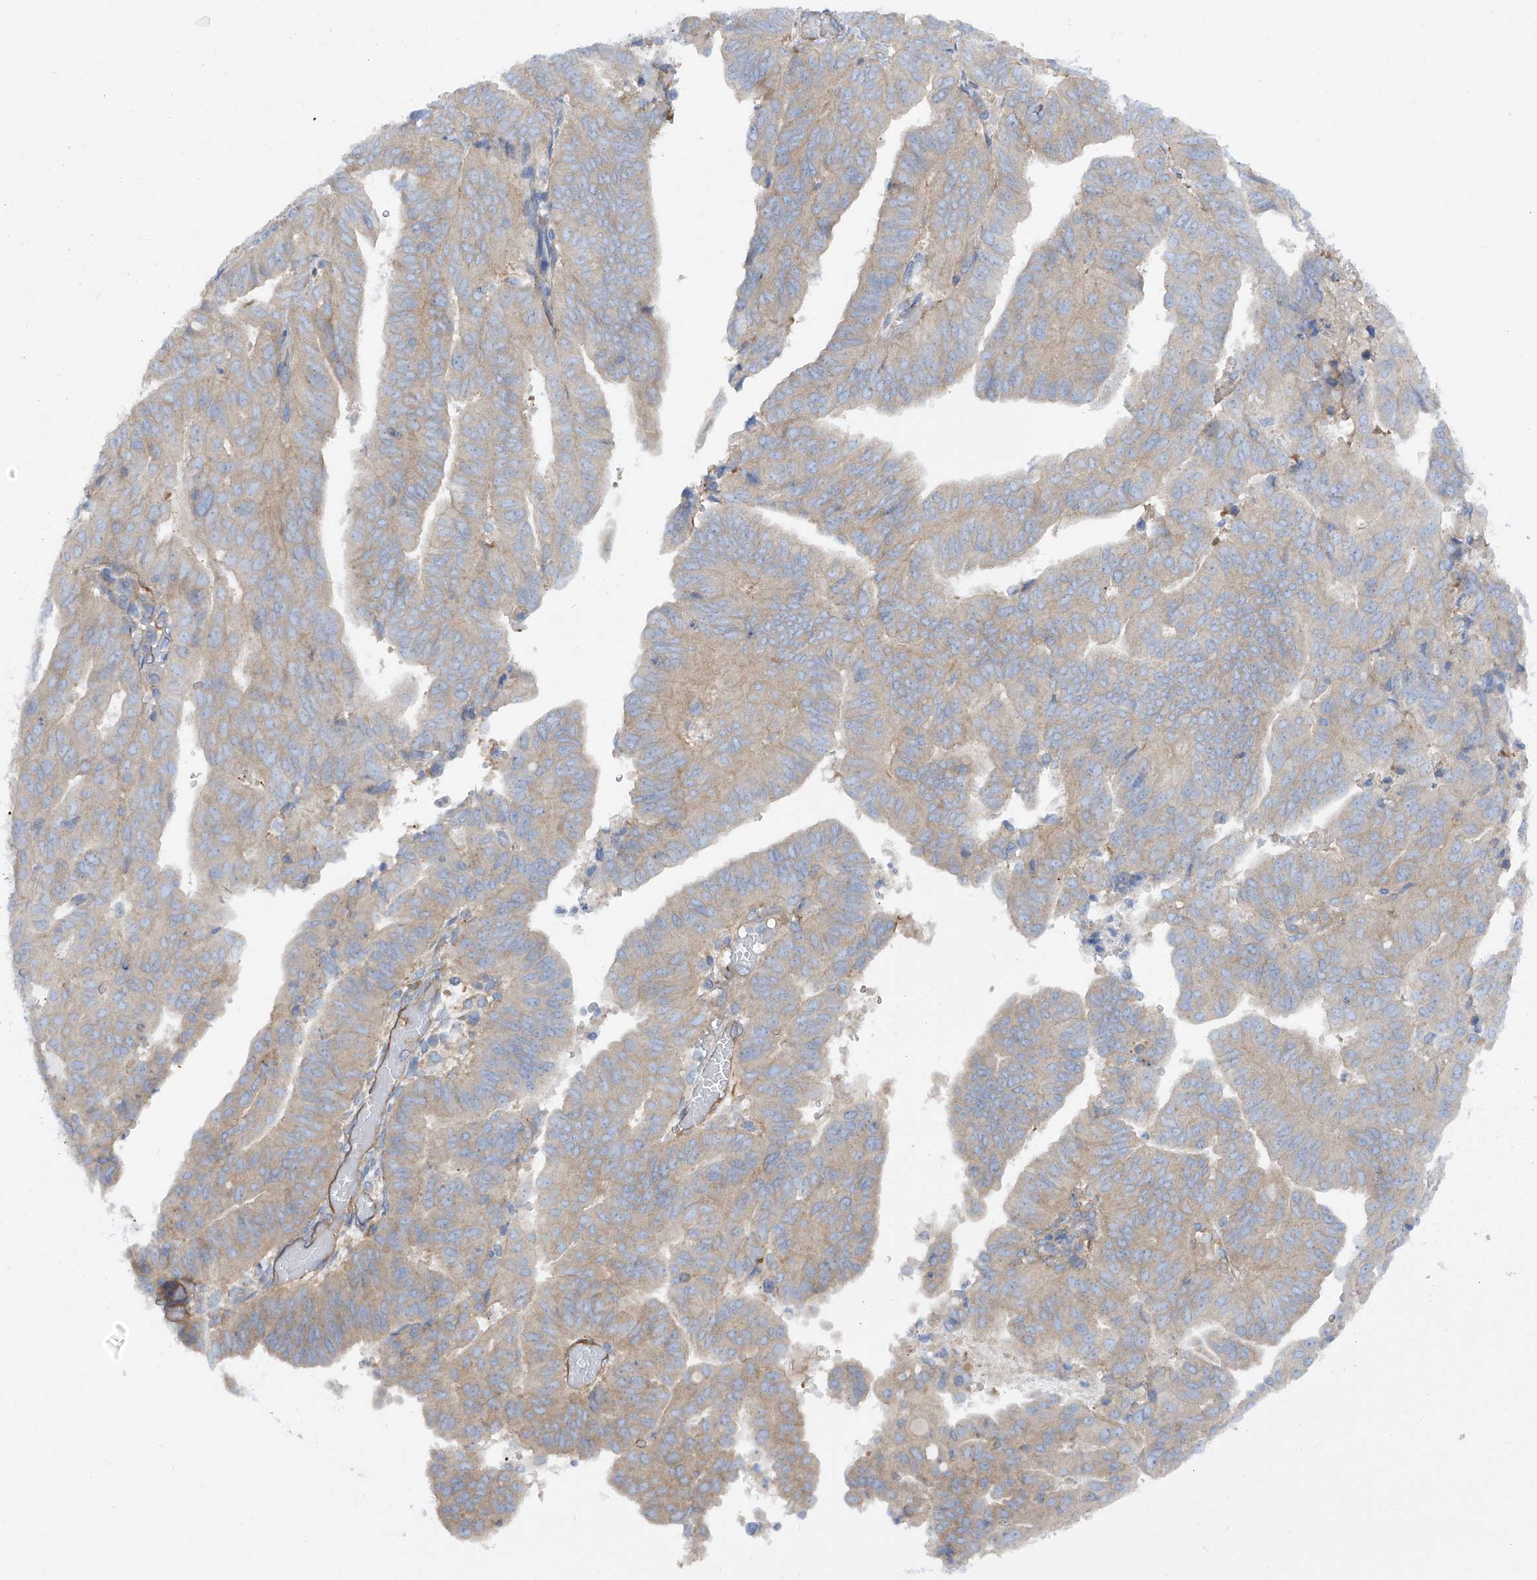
{"staining": {"intensity": "weak", "quantity": ">75%", "location": "cytoplasmic/membranous"}, "tissue": "endometrial cancer", "cell_type": "Tumor cells", "image_type": "cancer", "snomed": [{"axis": "morphology", "description": "Adenocarcinoma, NOS"}, {"axis": "topography", "description": "Uterus"}], "caption": "Endometrial adenocarcinoma stained for a protein (brown) exhibits weak cytoplasmic/membranous positive expression in approximately >75% of tumor cells.", "gene": "LCA5", "patient": {"sex": "female", "age": 77}}